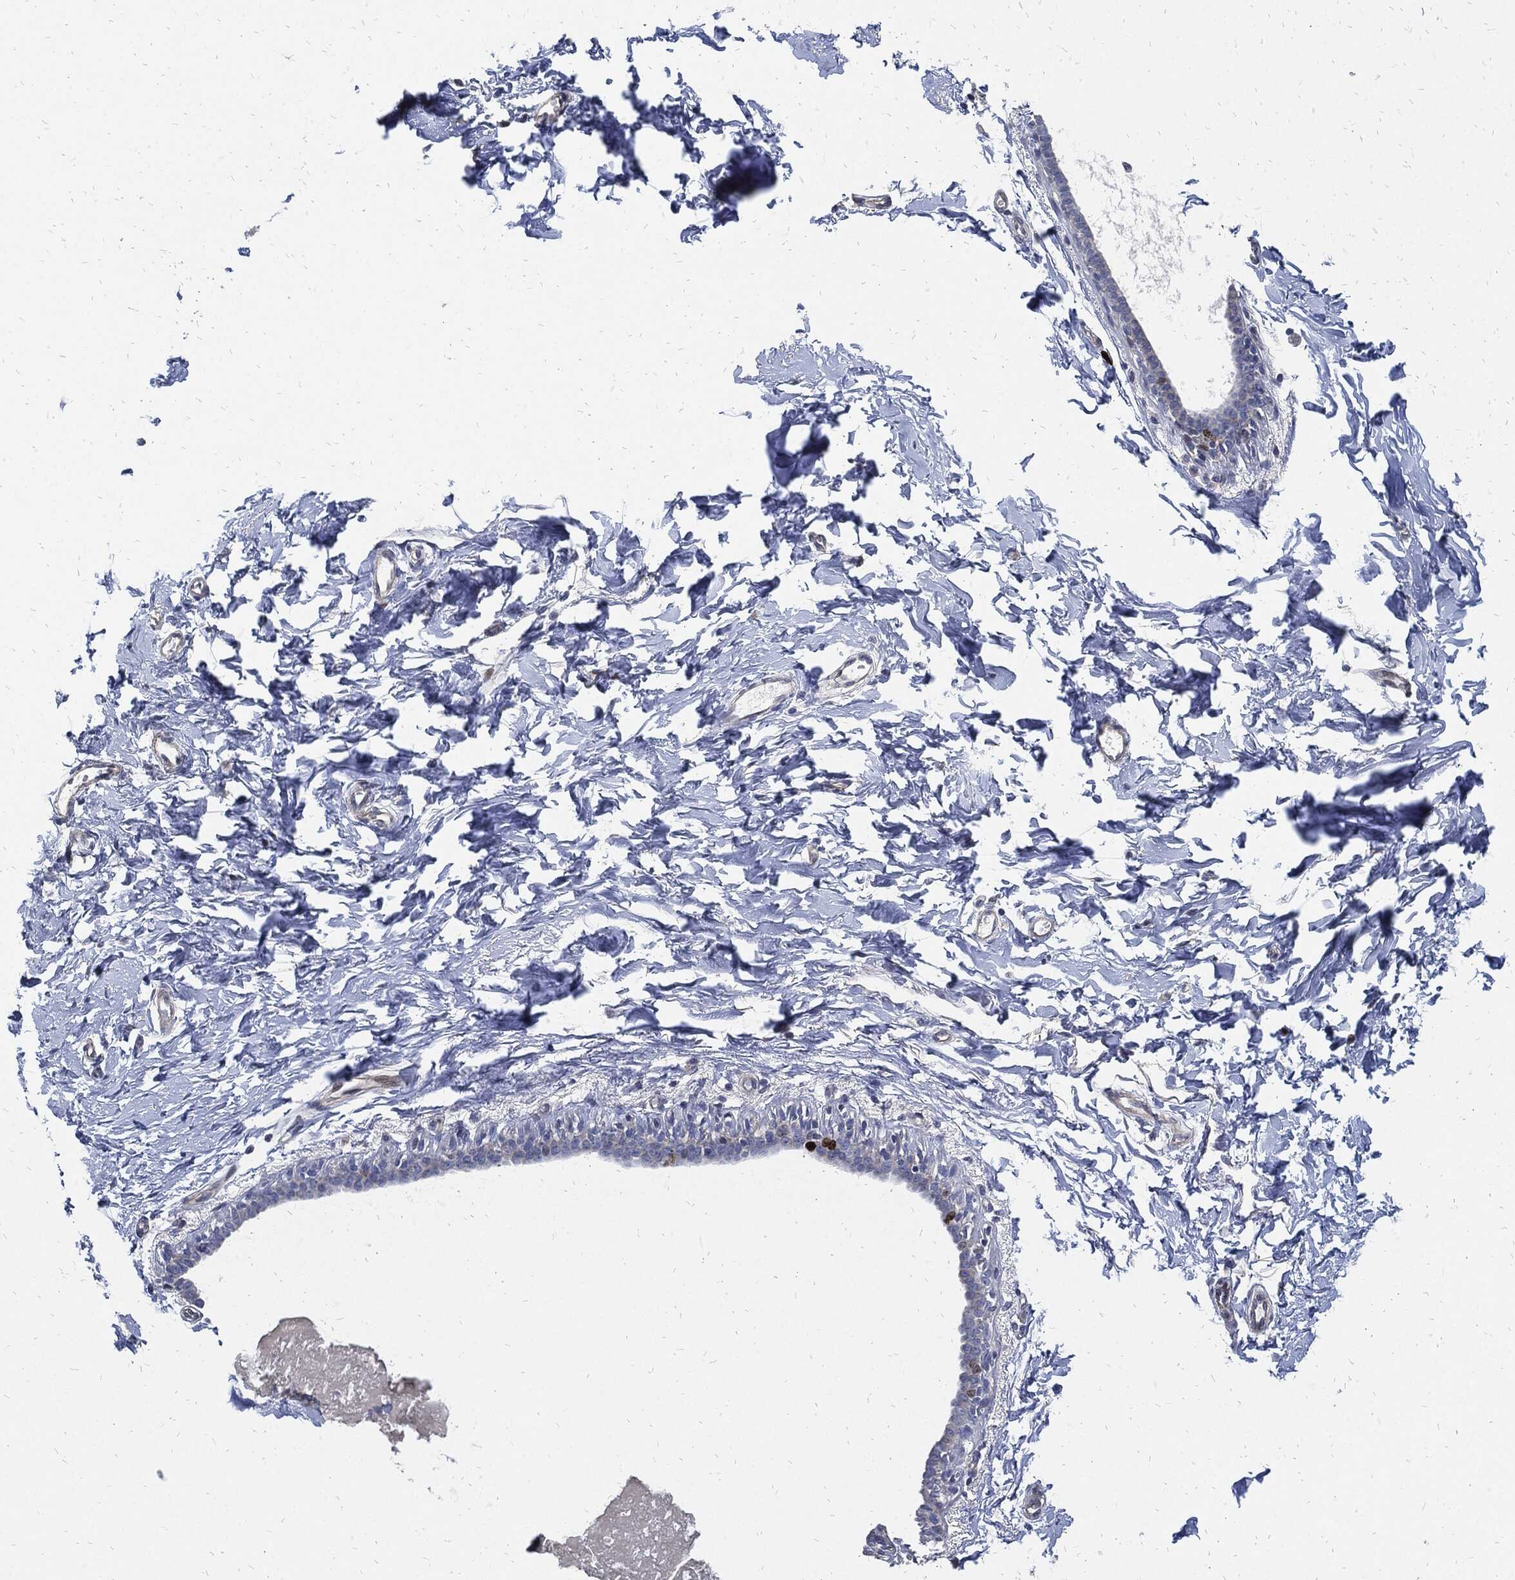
{"staining": {"intensity": "negative", "quantity": "none", "location": "none"}, "tissue": "breast", "cell_type": "Adipocytes", "image_type": "normal", "snomed": [{"axis": "morphology", "description": "Normal tissue, NOS"}, {"axis": "topography", "description": "Breast"}], "caption": "Immunohistochemistry of unremarkable breast demonstrates no positivity in adipocytes. (DAB (3,3'-diaminobenzidine) immunohistochemistry (IHC) visualized using brightfield microscopy, high magnification).", "gene": "MKI67", "patient": {"sex": "female", "age": 37}}